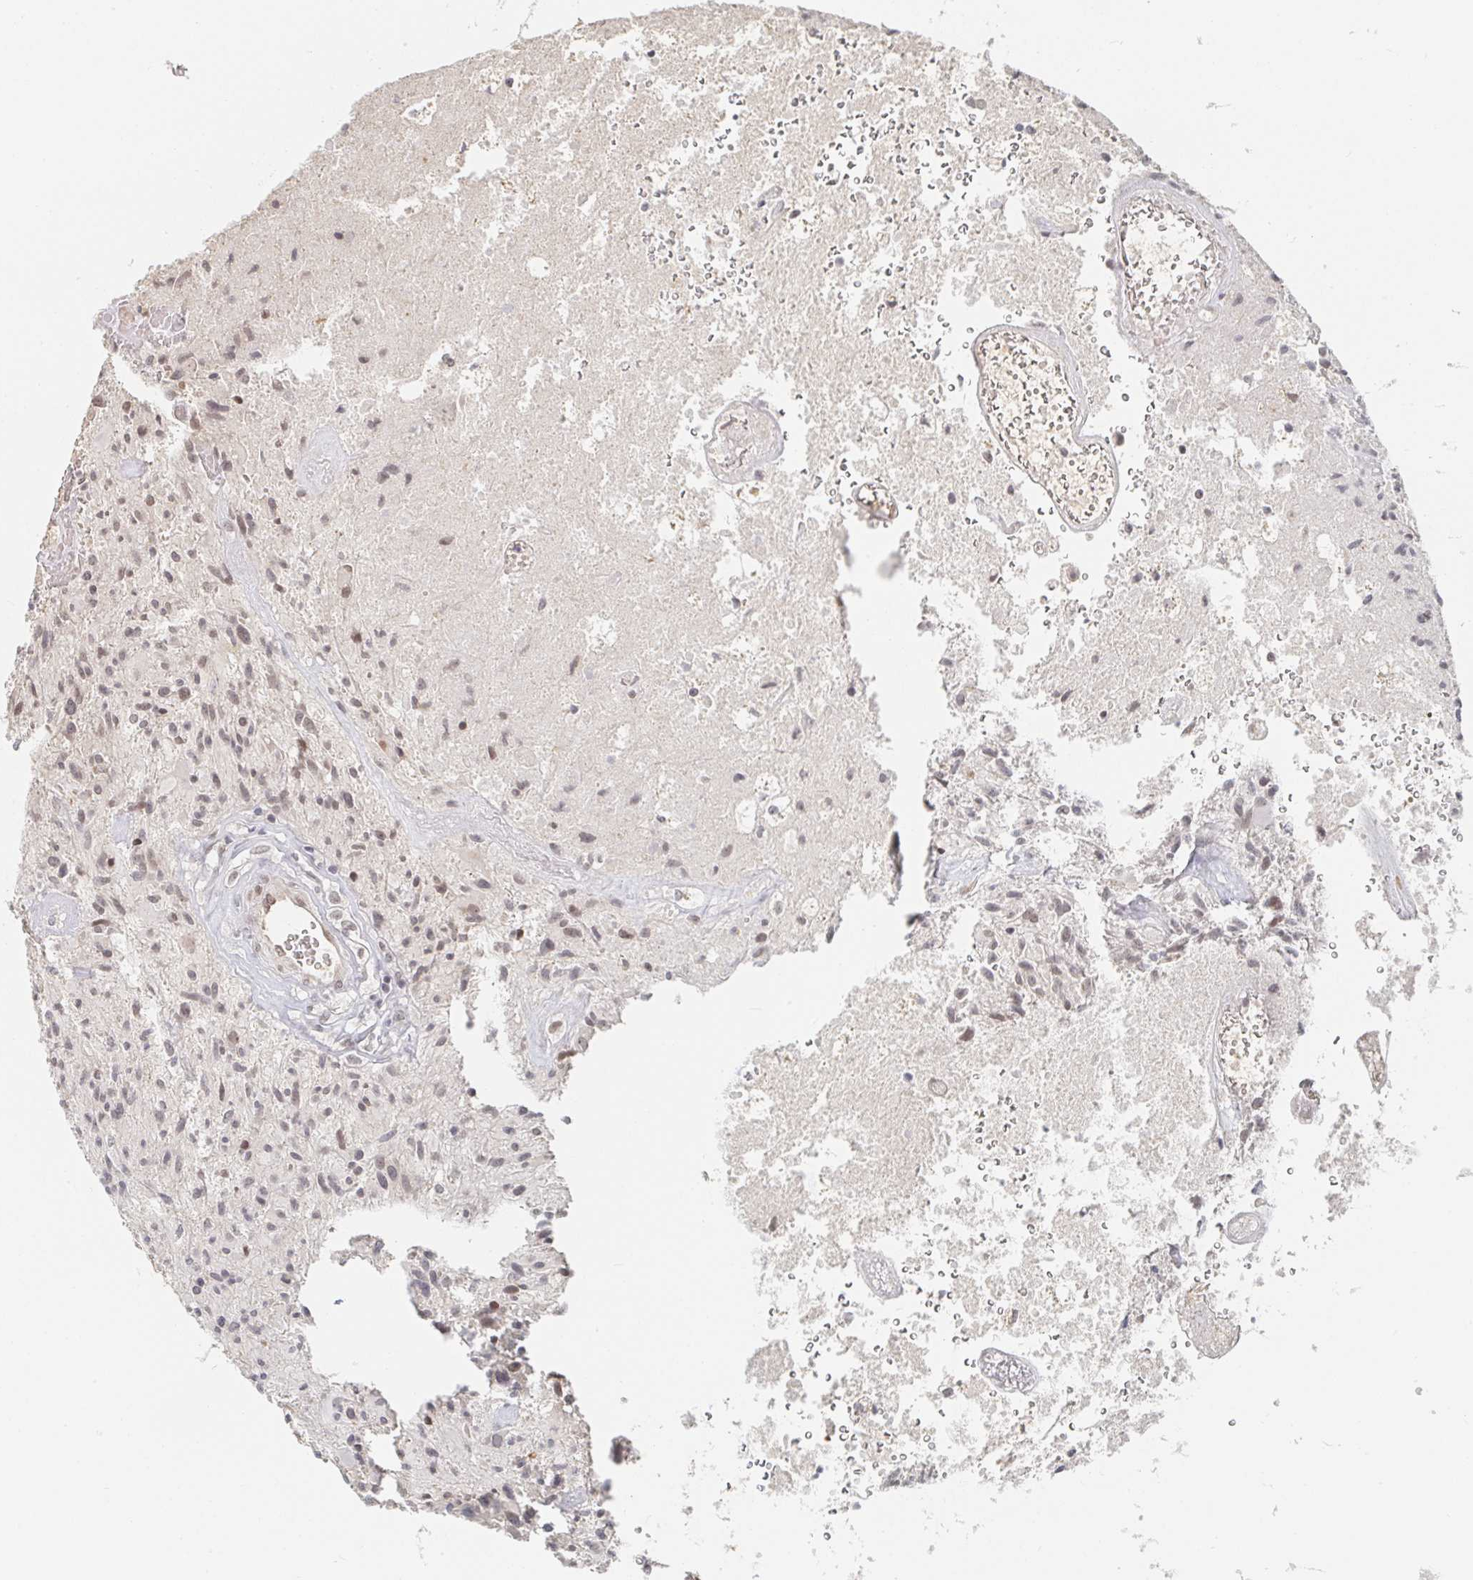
{"staining": {"intensity": "weak", "quantity": ">75%", "location": "nuclear"}, "tissue": "glioma", "cell_type": "Tumor cells", "image_type": "cancer", "snomed": [{"axis": "morphology", "description": "Glioma, malignant, High grade"}, {"axis": "topography", "description": "Brain"}], "caption": "The micrograph demonstrates a brown stain indicating the presence of a protein in the nuclear of tumor cells in malignant glioma (high-grade). The staining is performed using DAB brown chromogen to label protein expression. The nuclei are counter-stained blue using hematoxylin.", "gene": "CHD2", "patient": {"sex": "female", "age": 70}}